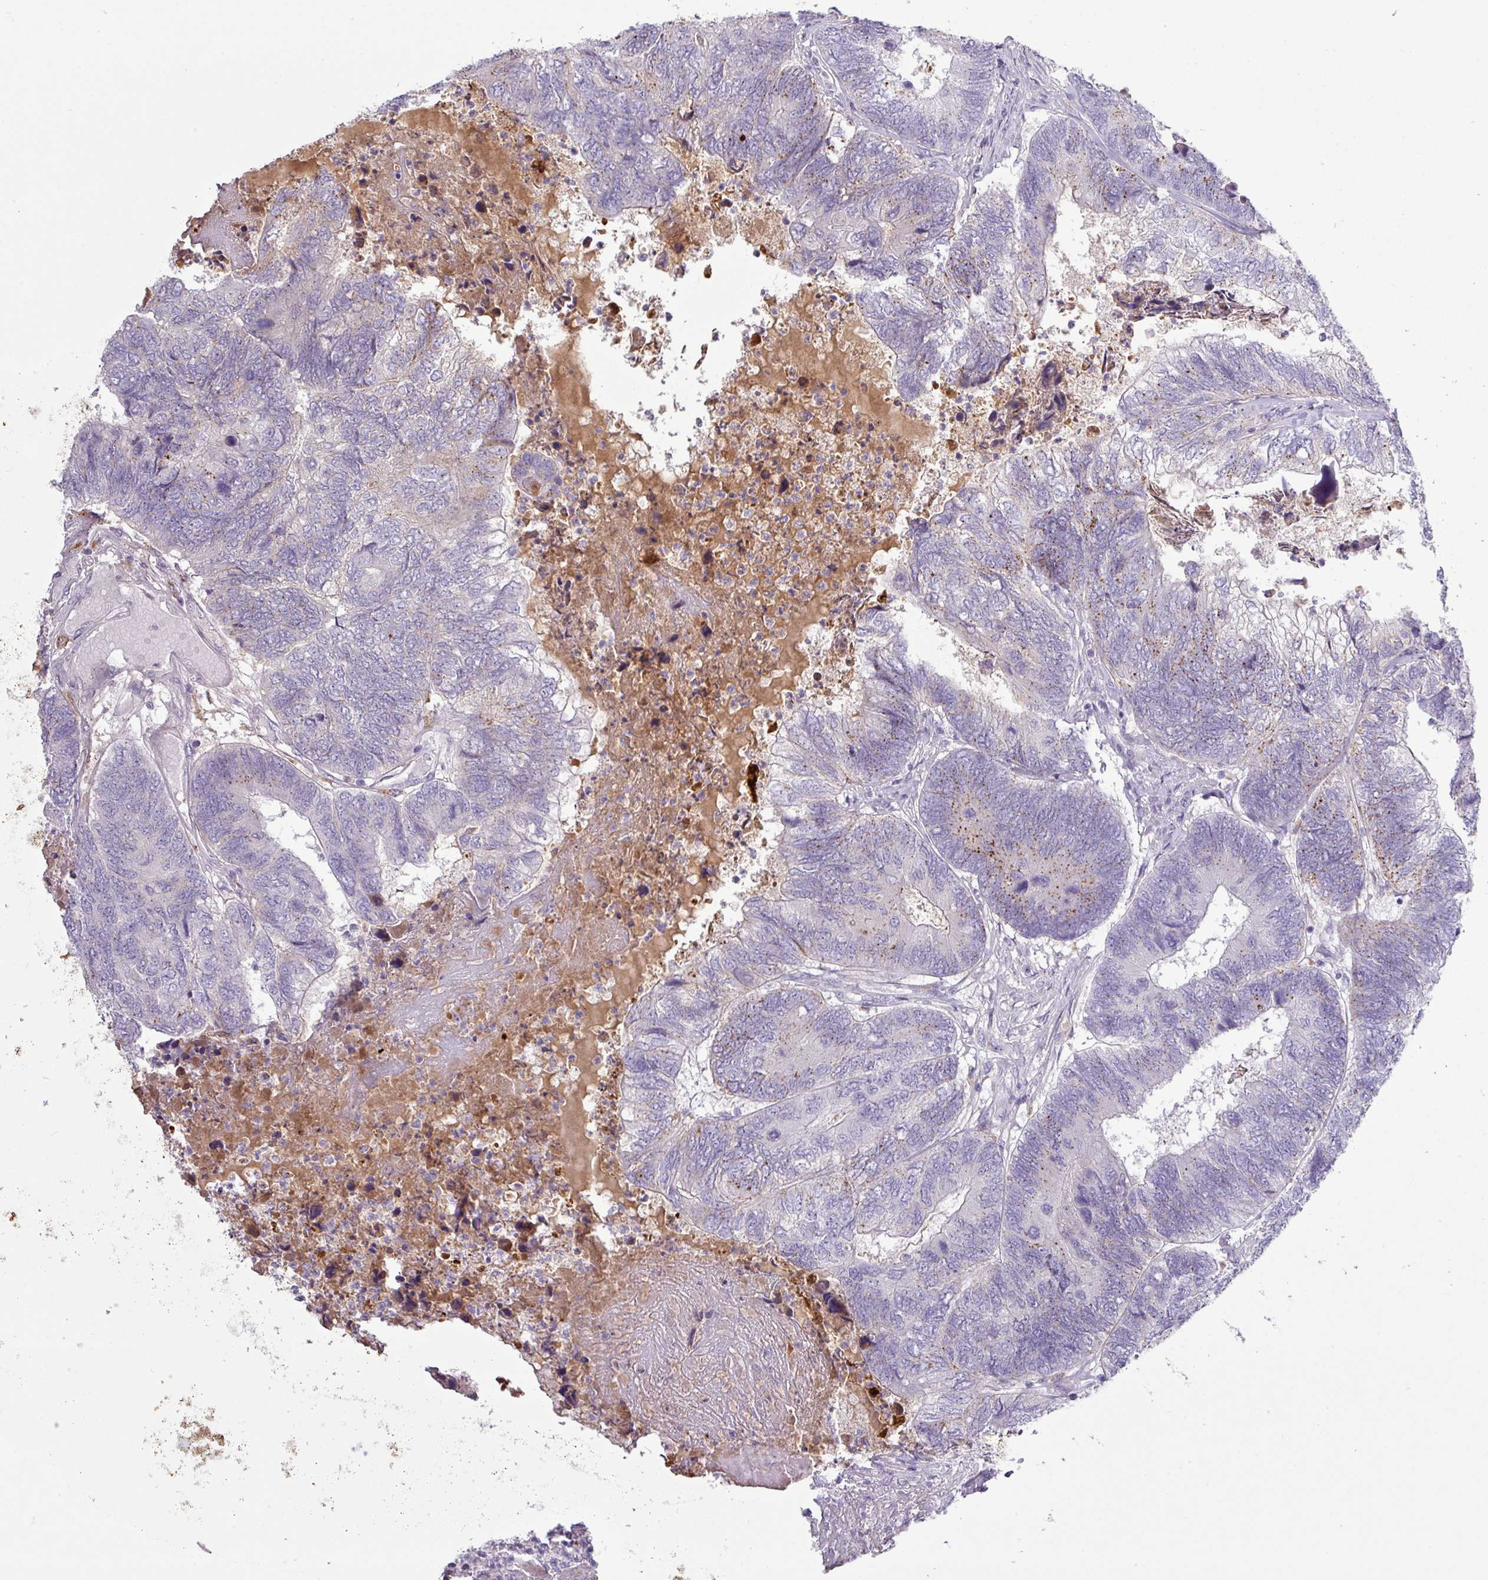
{"staining": {"intensity": "moderate", "quantity": "<25%", "location": "cytoplasmic/membranous"}, "tissue": "colorectal cancer", "cell_type": "Tumor cells", "image_type": "cancer", "snomed": [{"axis": "morphology", "description": "Adenocarcinoma, NOS"}, {"axis": "topography", "description": "Colon"}], "caption": "A brown stain highlights moderate cytoplasmic/membranous staining of a protein in human colorectal adenocarcinoma tumor cells. (IHC, brightfield microscopy, high magnification).", "gene": "C4B", "patient": {"sex": "female", "age": 67}}